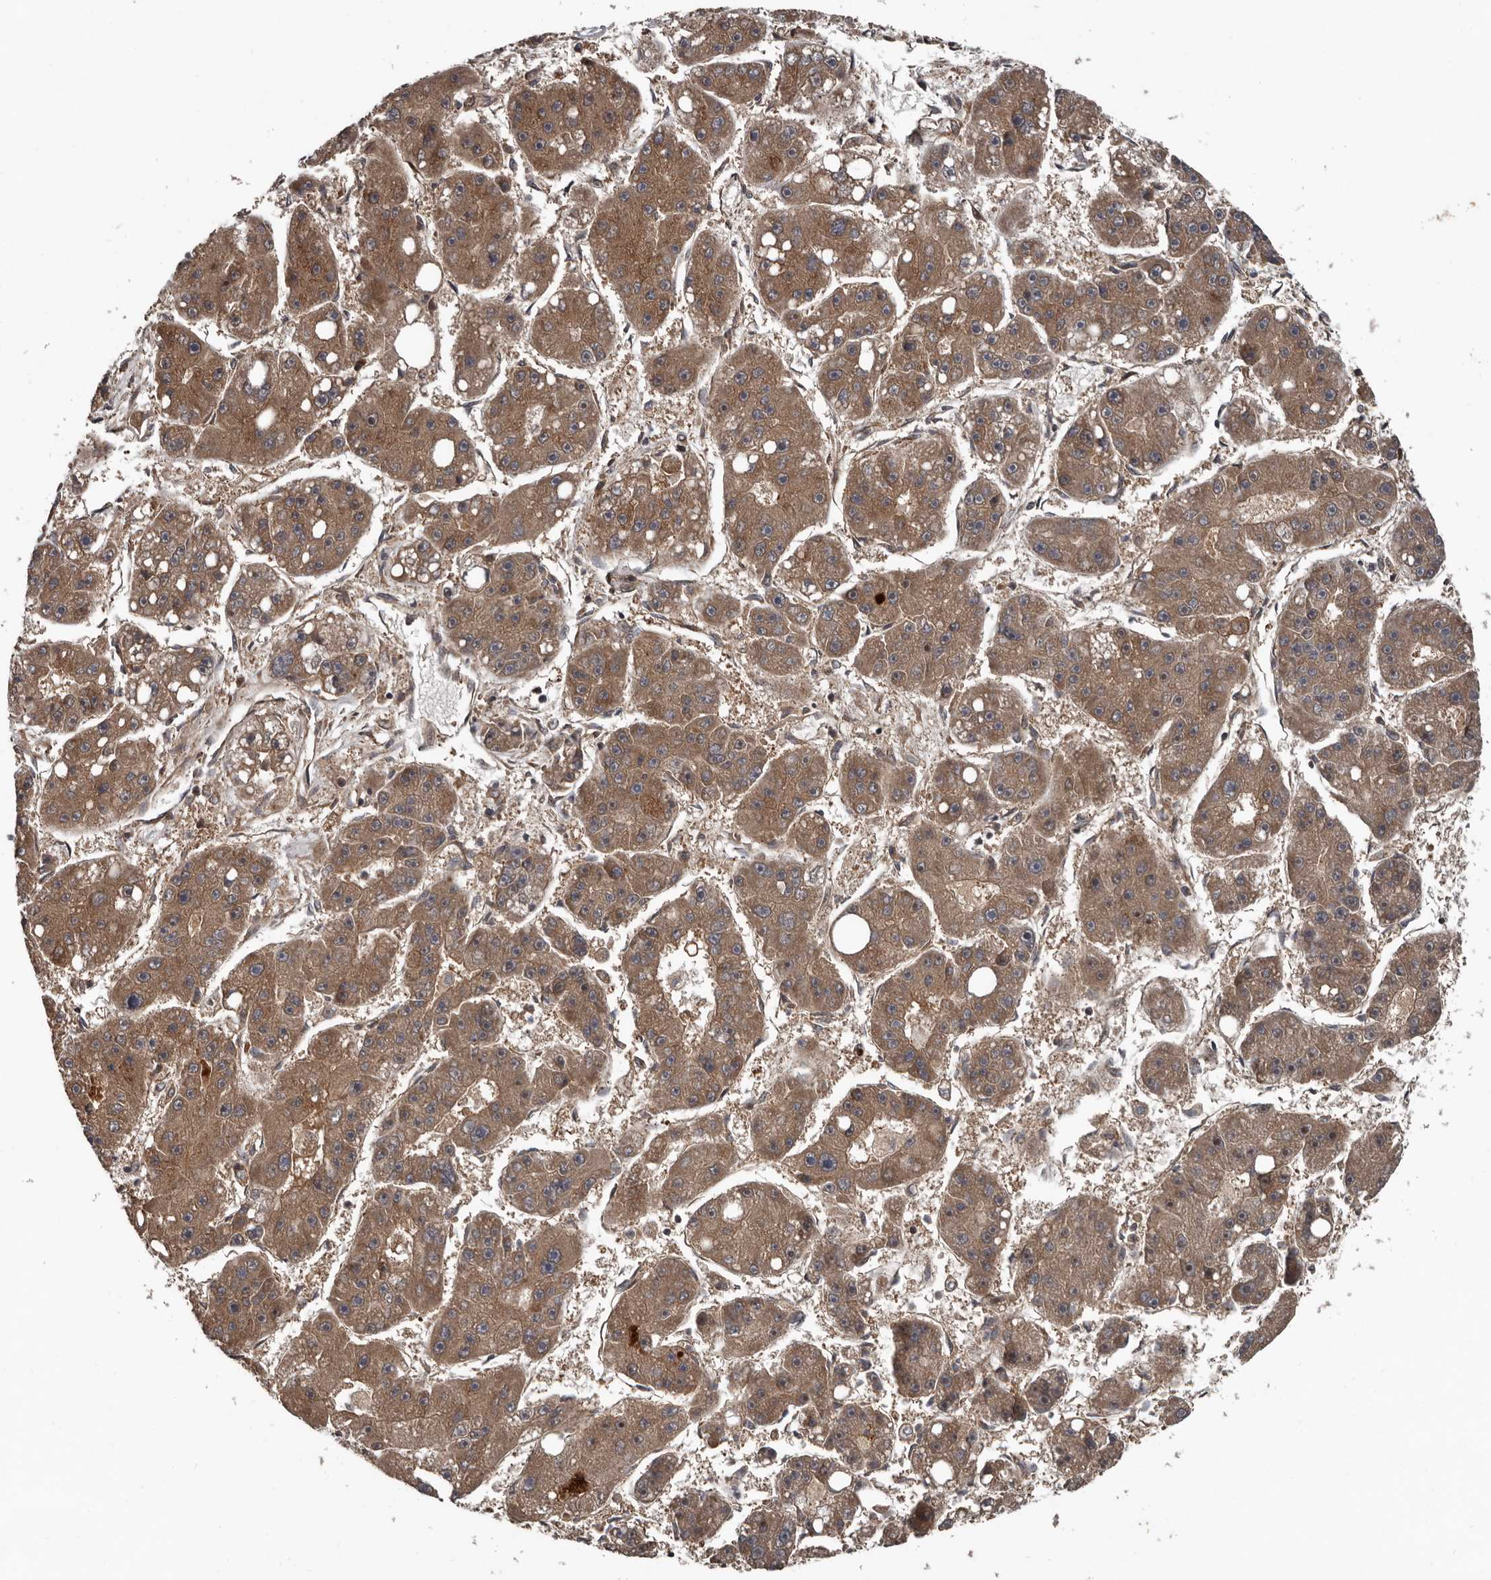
{"staining": {"intensity": "moderate", "quantity": ">75%", "location": "cytoplasmic/membranous"}, "tissue": "liver cancer", "cell_type": "Tumor cells", "image_type": "cancer", "snomed": [{"axis": "morphology", "description": "Carcinoma, Hepatocellular, NOS"}, {"axis": "topography", "description": "Liver"}], "caption": "Protein staining shows moderate cytoplasmic/membranous staining in approximately >75% of tumor cells in liver hepatocellular carcinoma. (Stains: DAB in brown, nuclei in blue, Microscopy: brightfield microscopy at high magnification).", "gene": "CCDC190", "patient": {"sex": "female", "age": 61}}